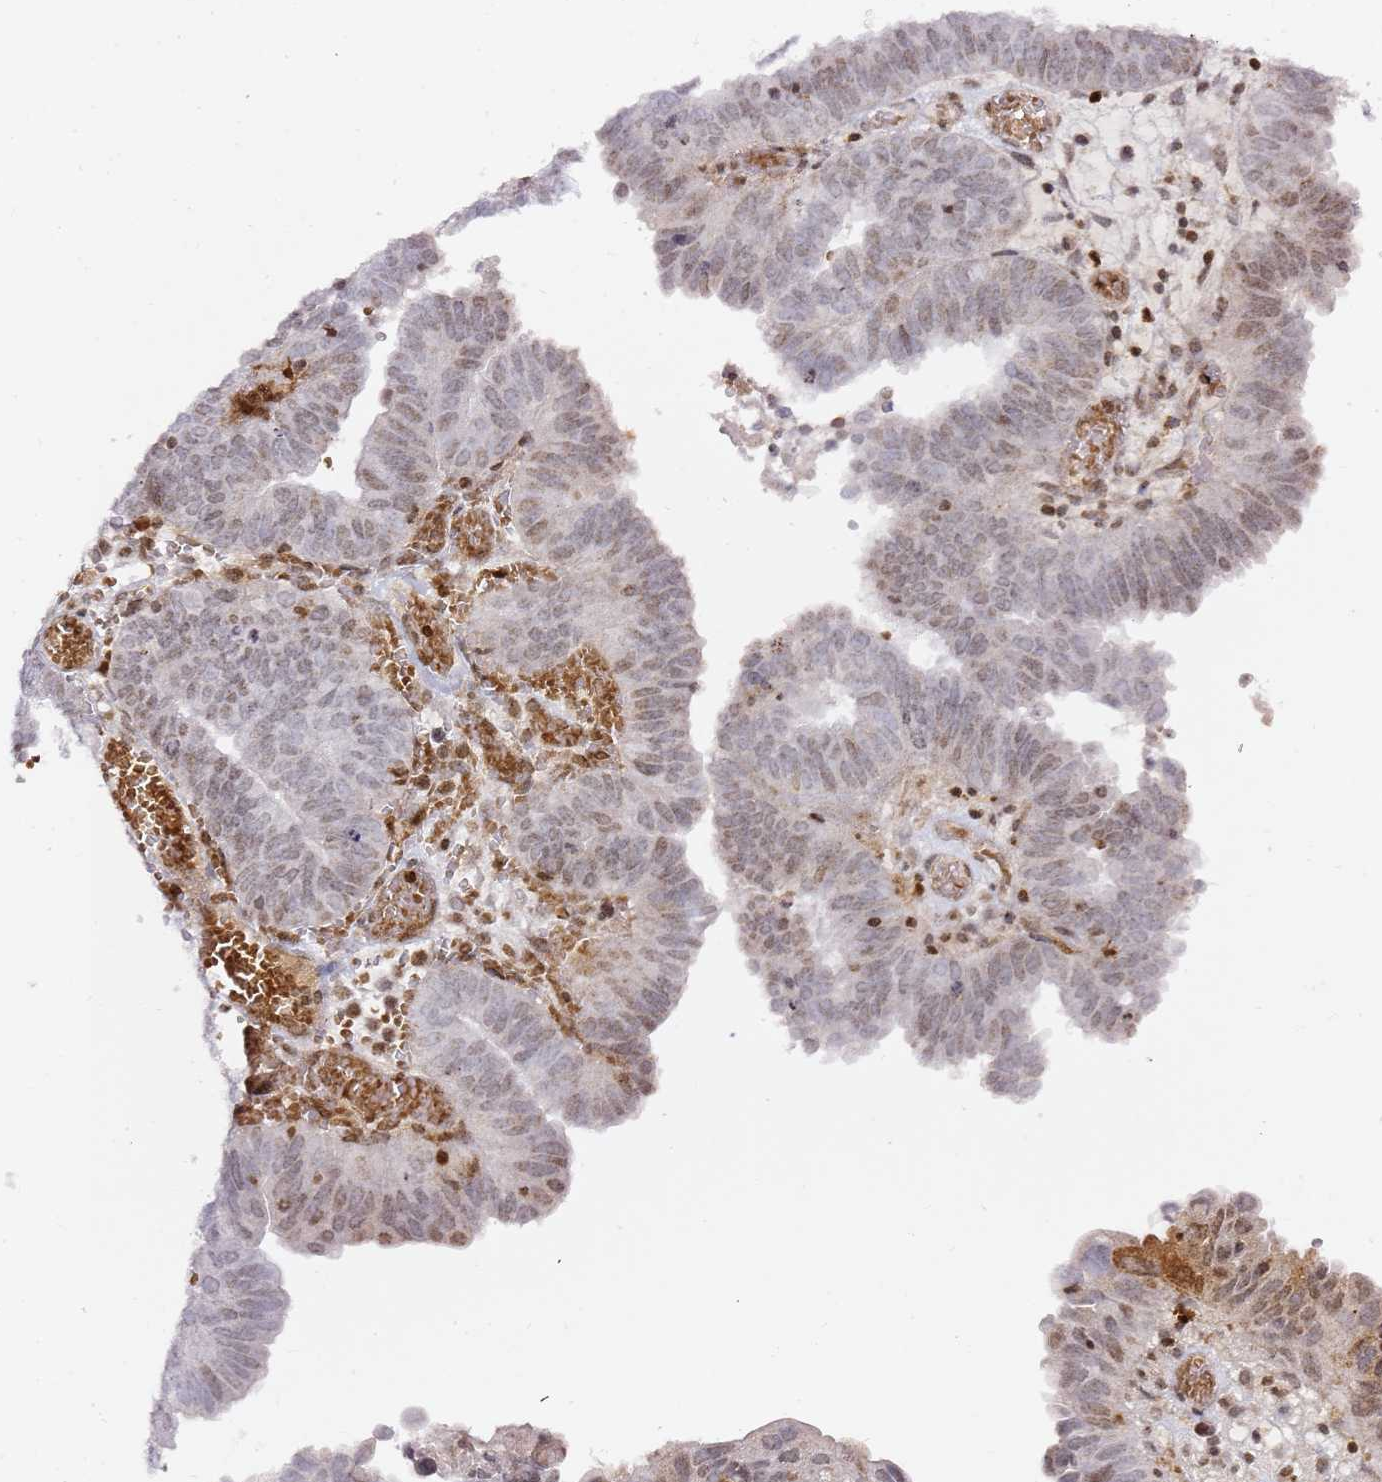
{"staining": {"intensity": "strong", "quantity": "<25%", "location": "cytoplasmic/membranous,nuclear"}, "tissue": "endometrial cancer", "cell_type": "Tumor cells", "image_type": "cancer", "snomed": [{"axis": "morphology", "description": "Adenocarcinoma, NOS"}, {"axis": "topography", "description": "Uterus"}], "caption": "The image reveals a brown stain indicating the presence of a protein in the cytoplasmic/membranous and nuclear of tumor cells in endometrial adenocarcinoma. Immunohistochemistry (ihc) stains the protein of interest in brown and the nuclei are stained blue.", "gene": "GBP2", "patient": {"sex": "female", "age": 77}}